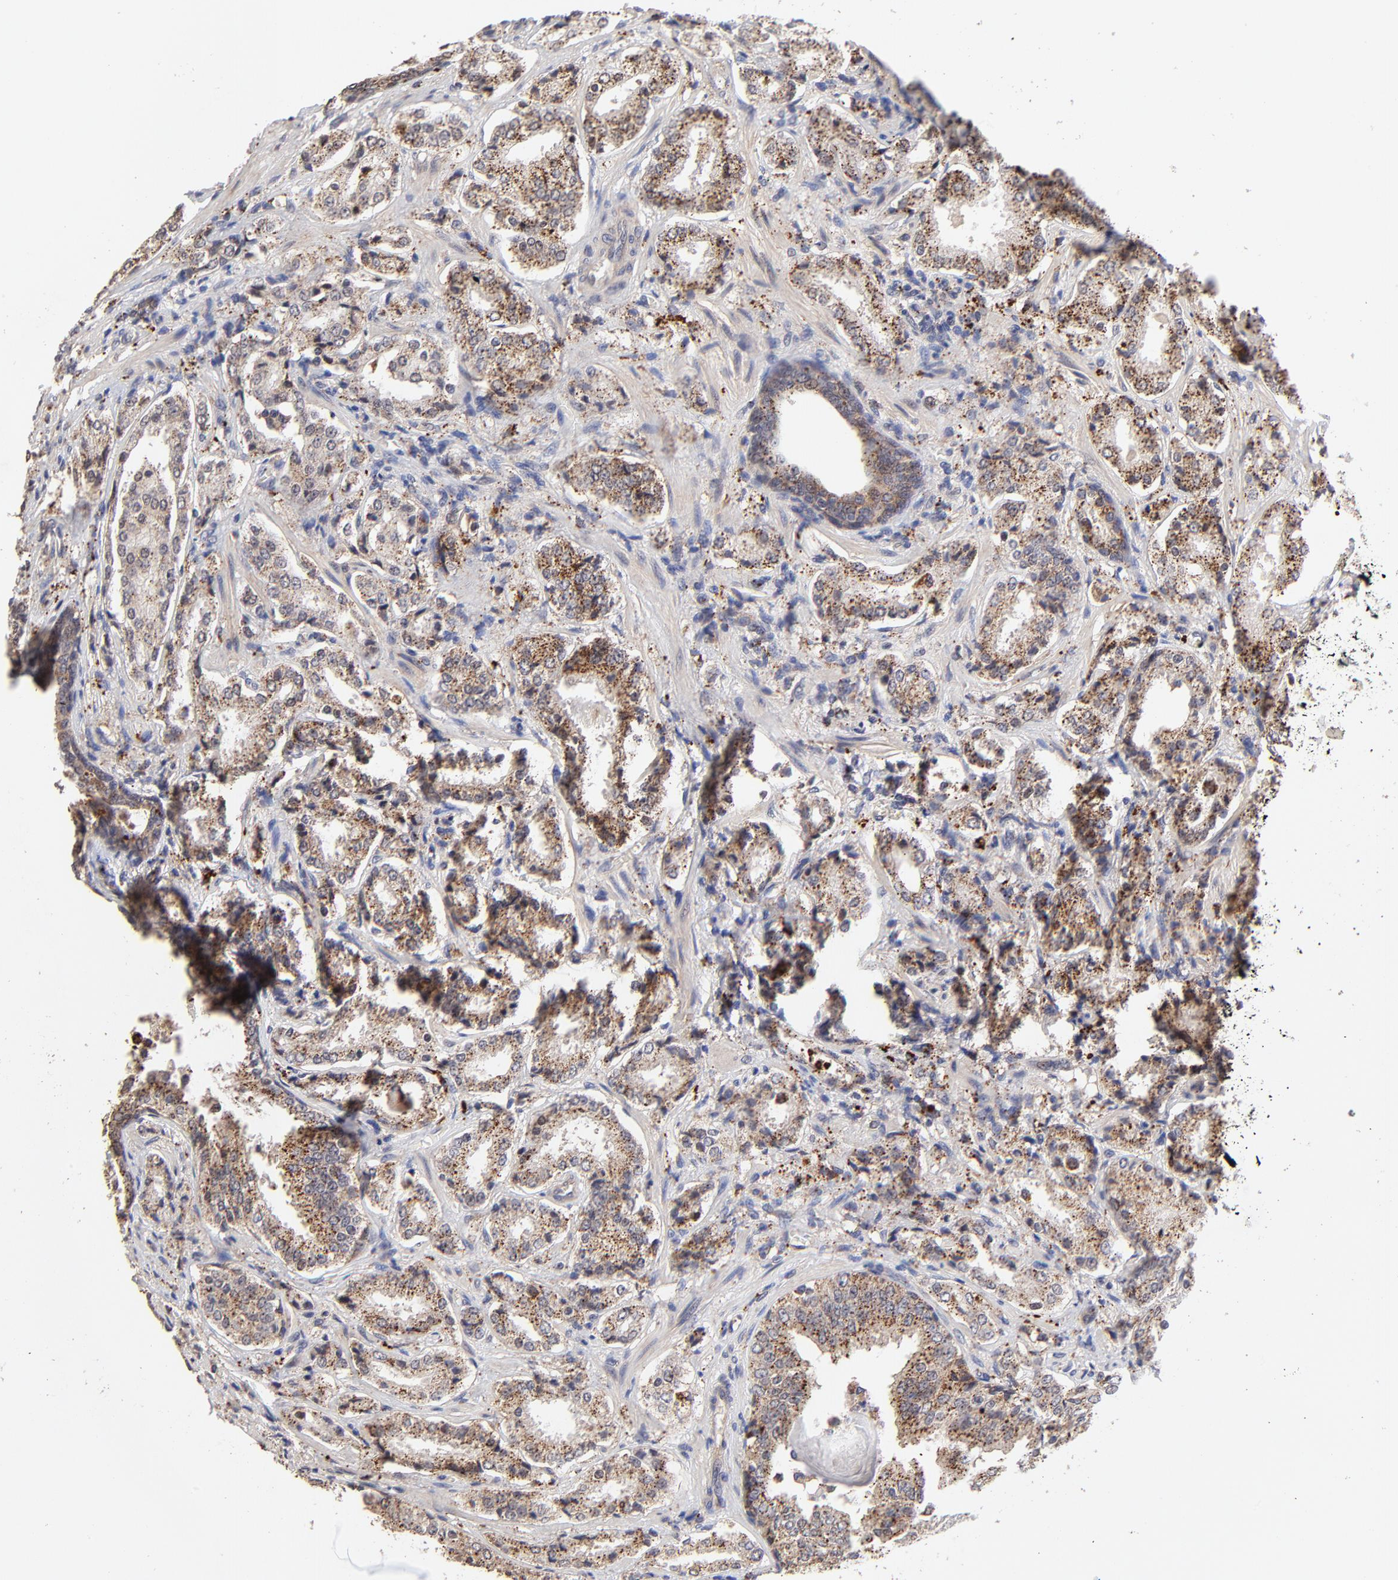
{"staining": {"intensity": "strong", "quantity": ">75%", "location": "cytoplasmic/membranous"}, "tissue": "prostate cancer", "cell_type": "Tumor cells", "image_type": "cancer", "snomed": [{"axis": "morphology", "description": "Adenocarcinoma, High grade"}, {"axis": "topography", "description": "Prostate"}], "caption": "Immunohistochemical staining of human high-grade adenocarcinoma (prostate) displays strong cytoplasmic/membranous protein expression in approximately >75% of tumor cells. (DAB (3,3'-diaminobenzidine) IHC with brightfield microscopy, high magnification).", "gene": "PDE4B", "patient": {"sex": "male", "age": 58}}